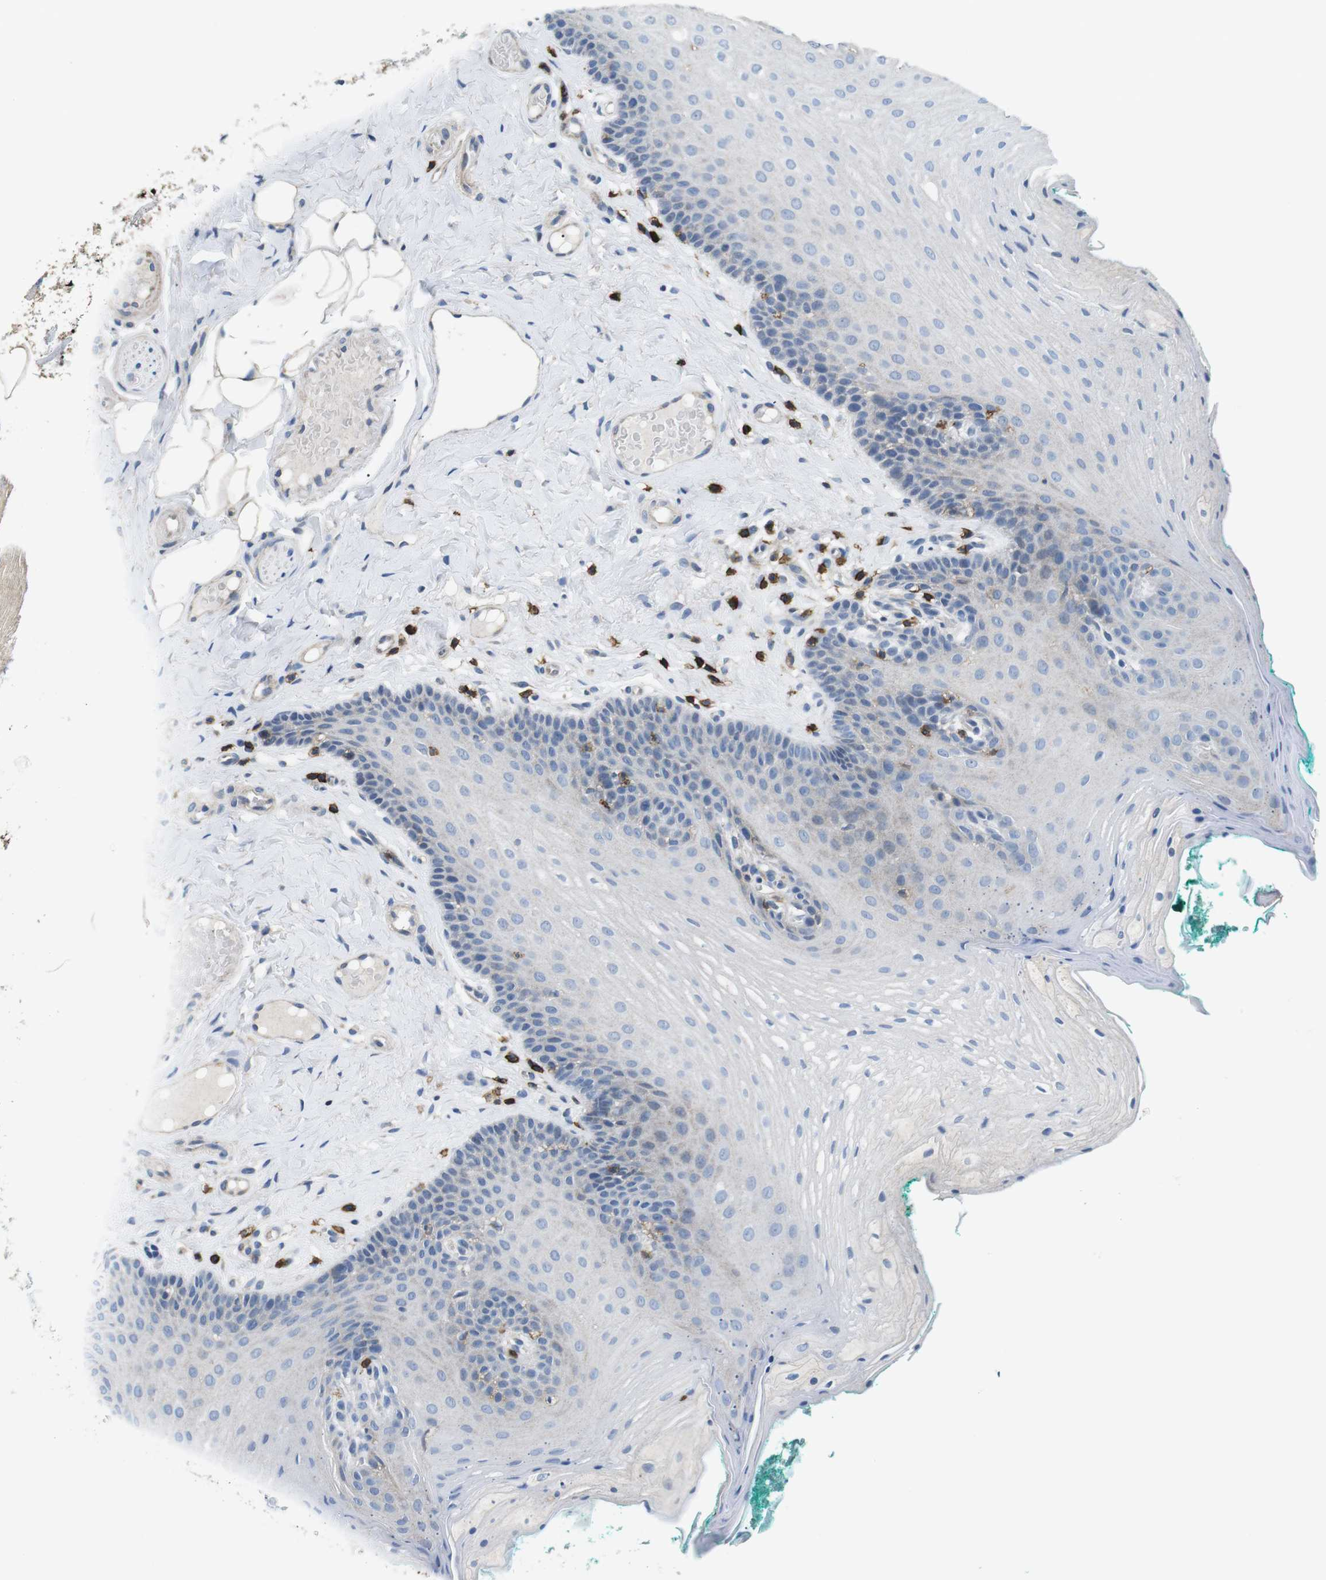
{"staining": {"intensity": "negative", "quantity": "none", "location": "none"}, "tissue": "oral mucosa", "cell_type": "Squamous epithelial cells", "image_type": "normal", "snomed": [{"axis": "morphology", "description": "Normal tissue, NOS"}, {"axis": "topography", "description": "Oral tissue"}], "caption": "The immunohistochemistry image has no significant staining in squamous epithelial cells of oral mucosa.", "gene": "CD6", "patient": {"sex": "male", "age": 58}}